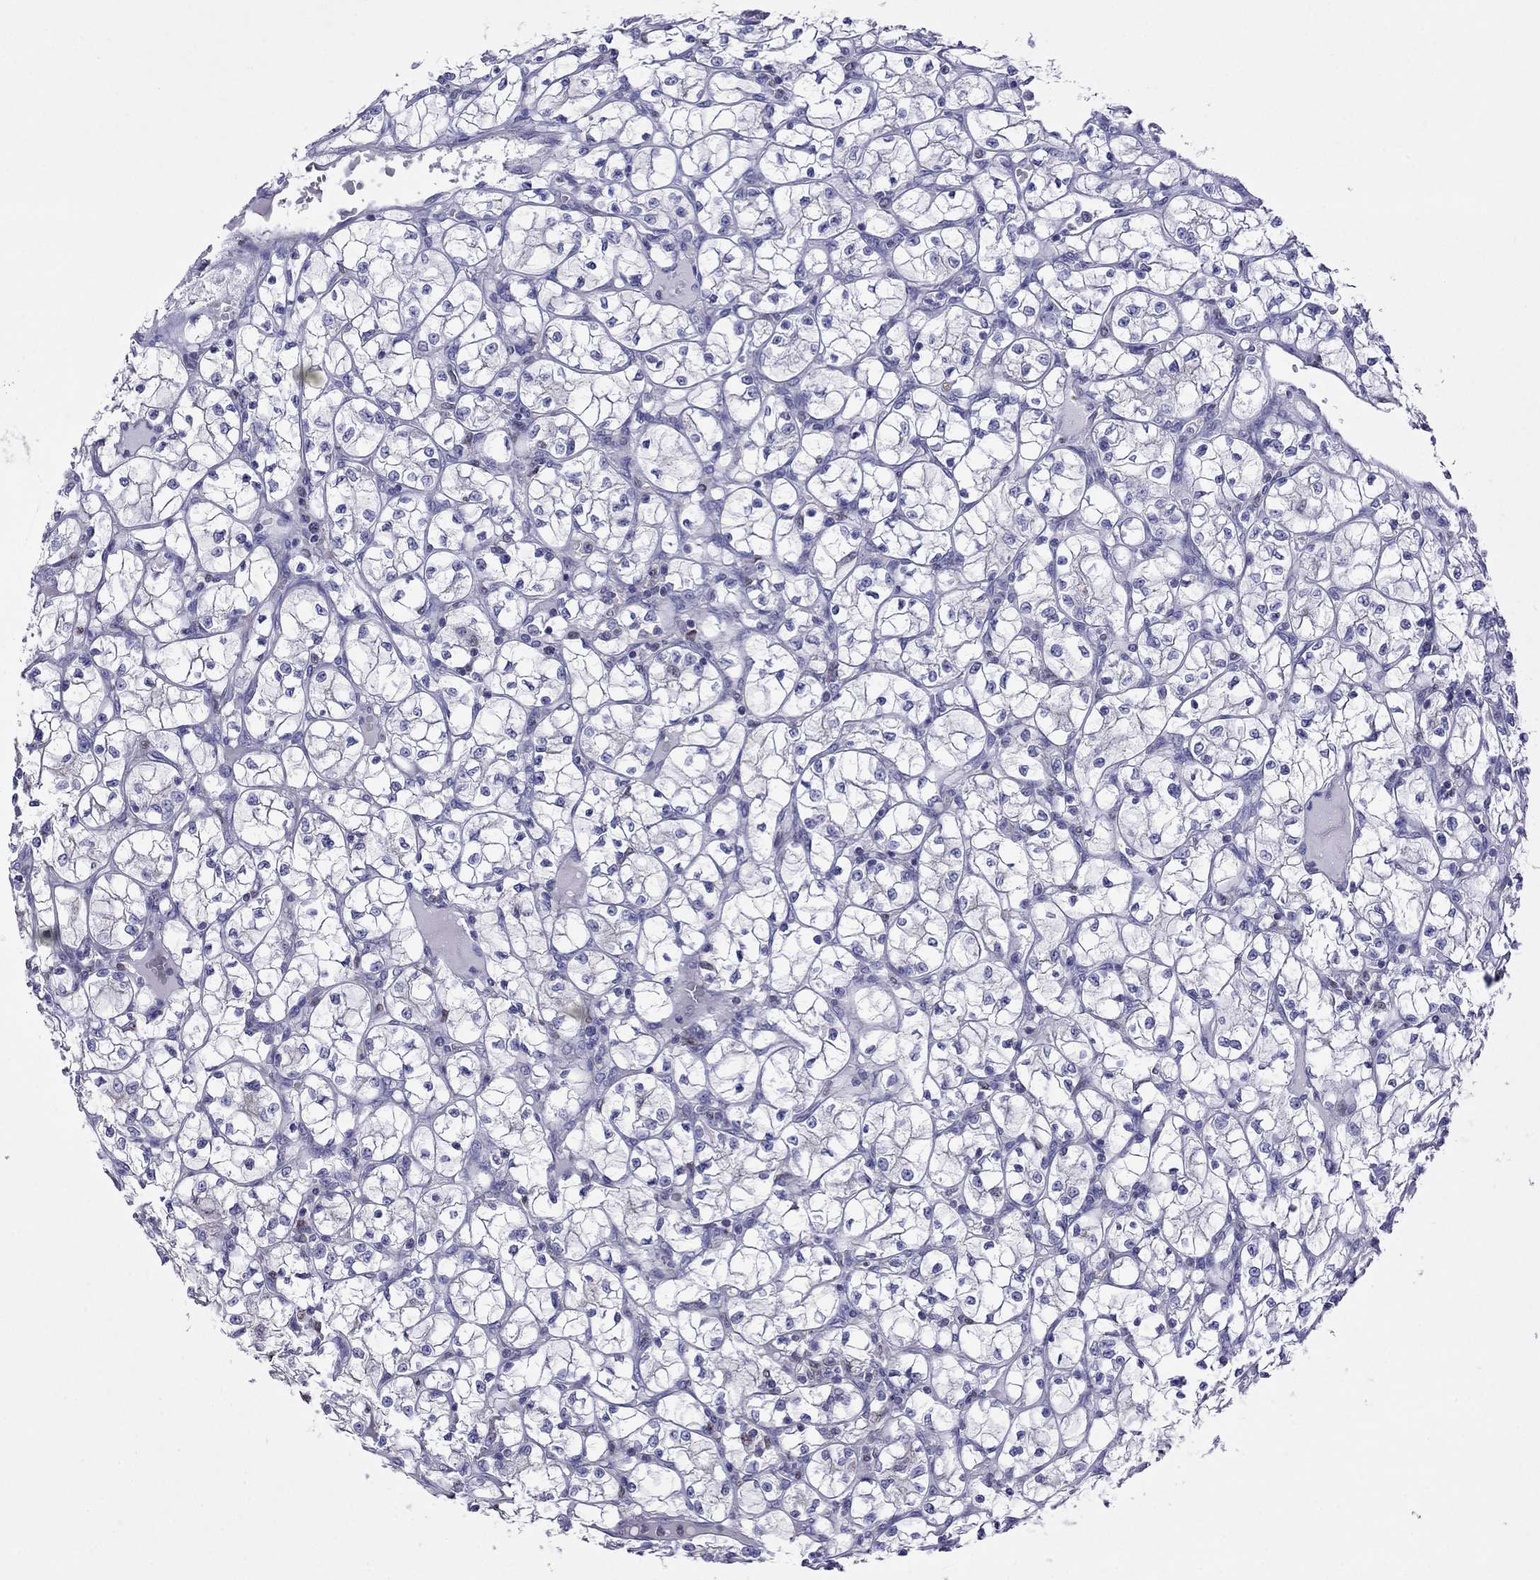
{"staining": {"intensity": "negative", "quantity": "none", "location": "none"}, "tissue": "renal cancer", "cell_type": "Tumor cells", "image_type": "cancer", "snomed": [{"axis": "morphology", "description": "Adenocarcinoma, NOS"}, {"axis": "topography", "description": "Kidney"}], "caption": "IHC of human renal cancer reveals no staining in tumor cells.", "gene": "MPZ", "patient": {"sex": "female", "age": 64}}